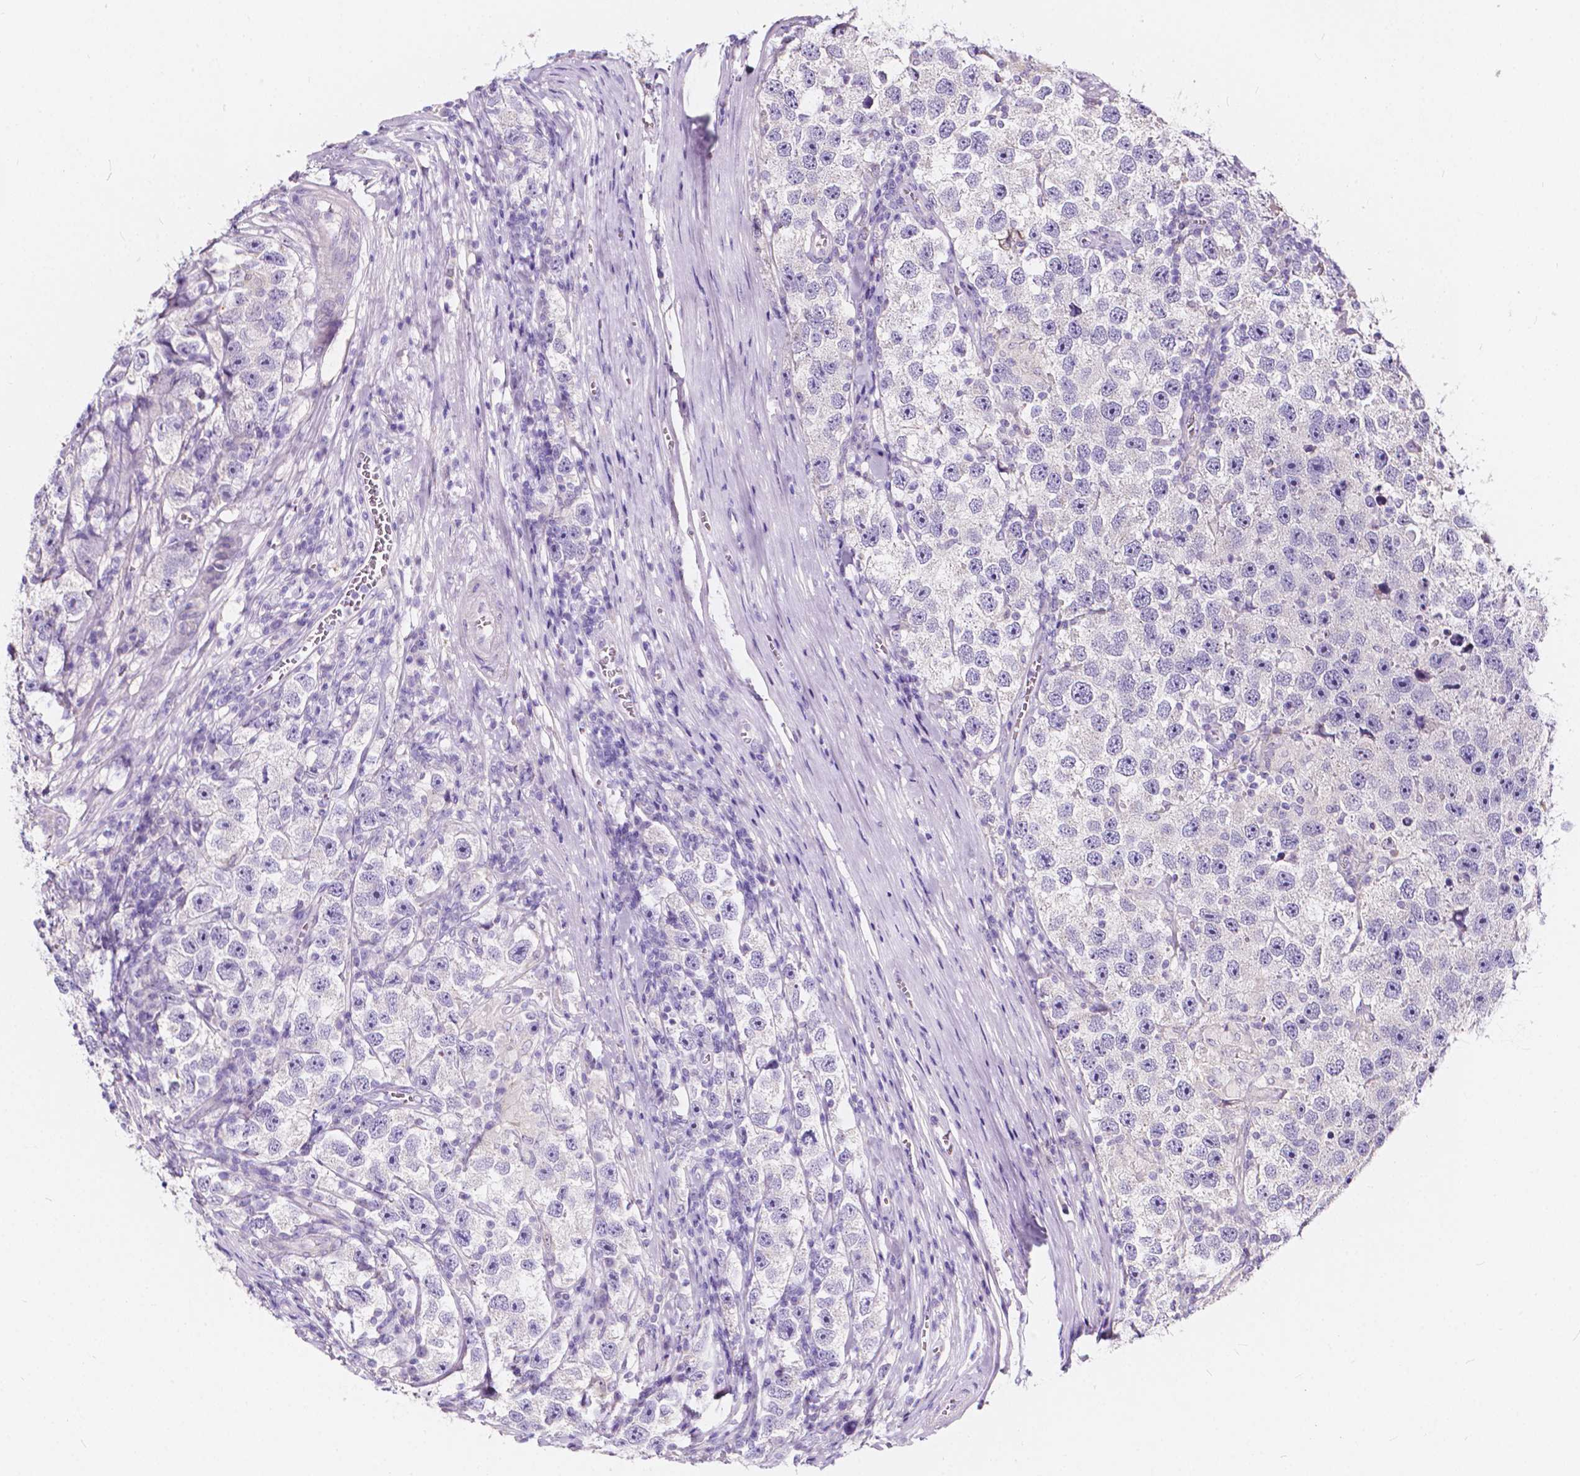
{"staining": {"intensity": "negative", "quantity": "none", "location": "none"}, "tissue": "testis cancer", "cell_type": "Tumor cells", "image_type": "cancer", "snomed": [{"axis": "morphology", "description": "Seminoma, NOS"}, {"axis": "topography", "description": "Testis"}], "caption": "DAB (3,3'-diaminobenzidine) immunohistochemical staining of human testis cancer shows no significant expression in tumor cells.", "gene": "CLSTN2", "patient": {"sex": "male", "age": 26}}